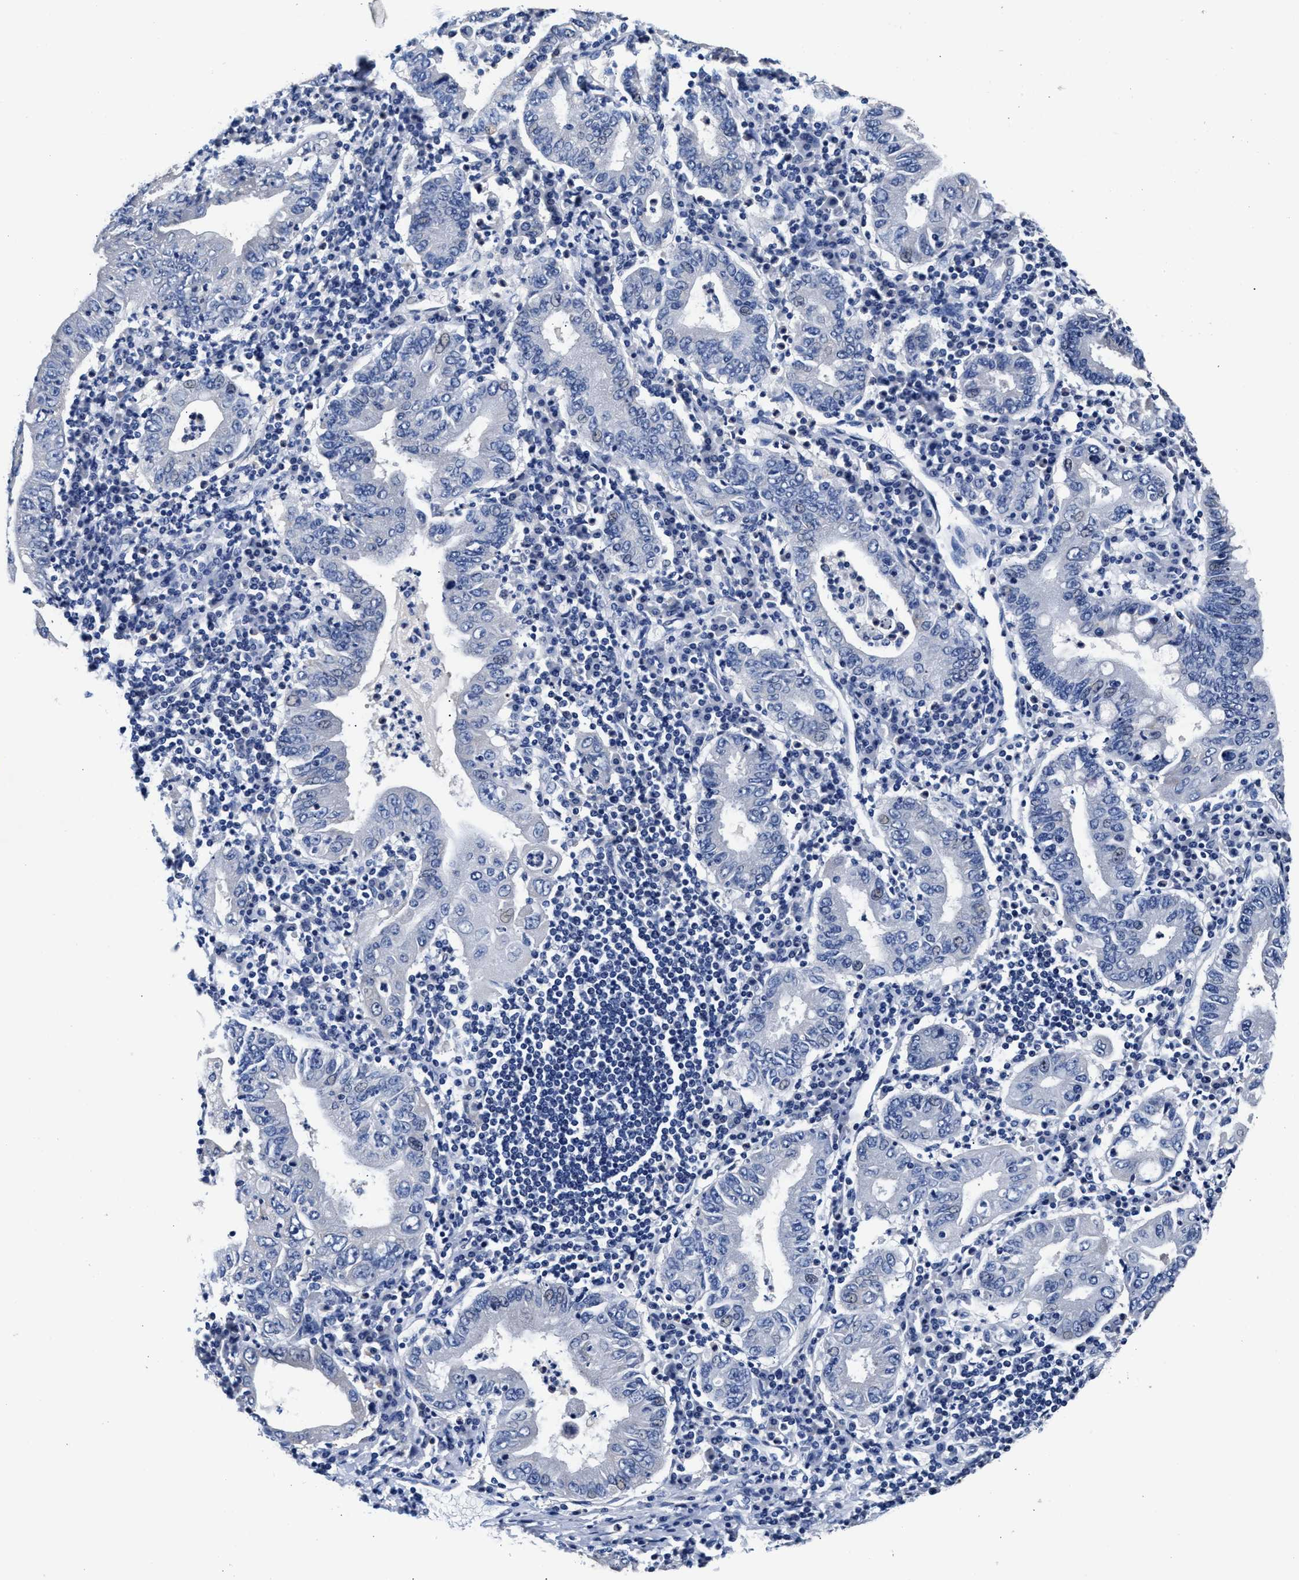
{"staining": {"intensity": "negative", "quantity": "none", "location": "none"}, "tissue": "stomach cancer", "cell_type": "Tumor cells", "image_type": "cancer", "snomed": [{"axis": "morphology", "description": "Normal tissue, NOS"}, {"axis": "morphology", "description": "Adenocarcinoma, NOS"}, {"axis": "topography", "description": "Esophagus"}, {"axis": "topography", "description": "Stomach, upper"}, {"axis": "topography", "description": "Peripheral nerve tissue"}], "caption": "DAB immunohistochemical staining of human stomach adenocarcinoma exhibits no significant staining in tumor cells.", "gene": "GSTM1", "patient": {"sex": "male", "age": 62}}